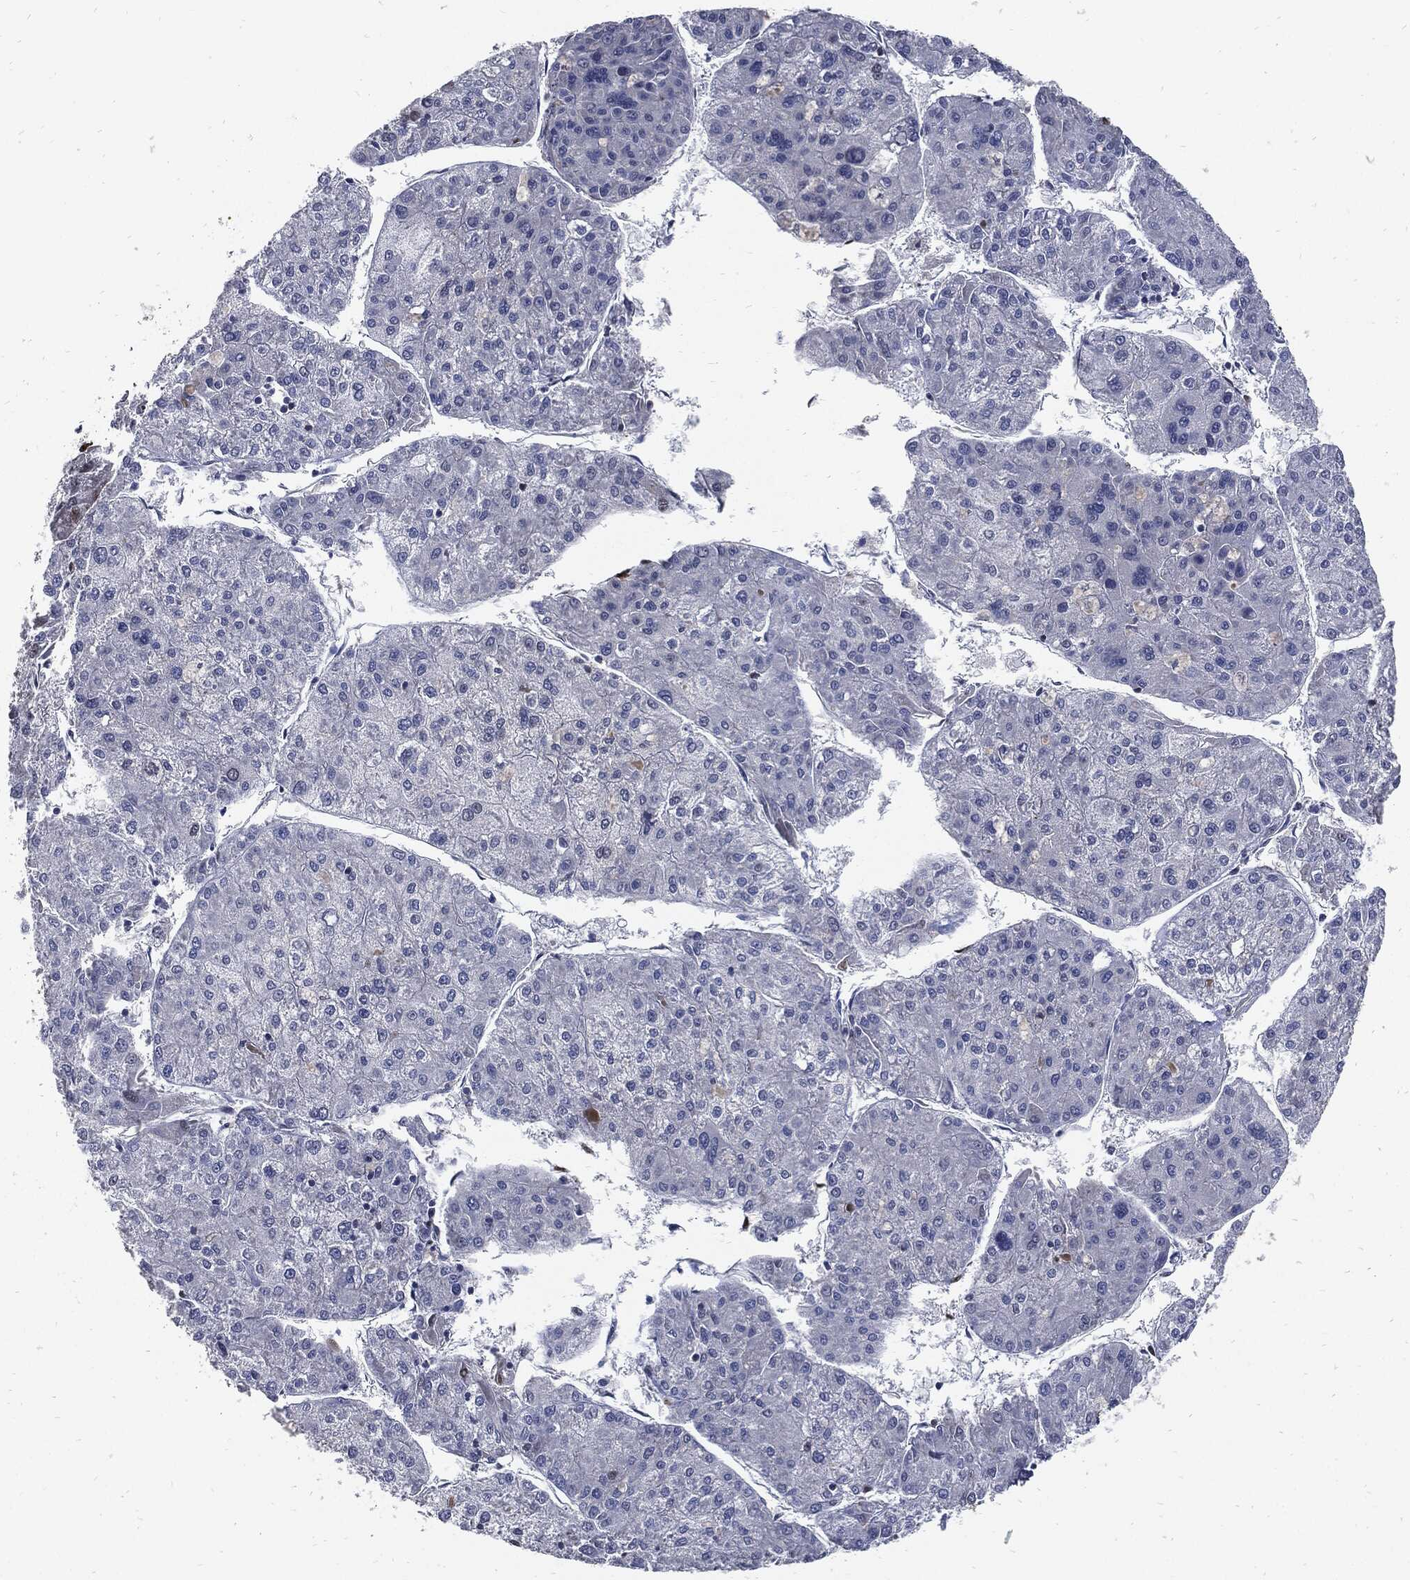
{"staining": {"intensity": "moderate", "quantity": "<25%", "location": "nuclear"}, "tissue": "liver cancer", "cell_type": "Tumor cells", "image_type": "cancer", "snomed": [{"axis": "morphology", "description": "Carcinoma, Hepatocellular, NOS"}, {"axis": "topography", "description": "Liver"}], "caption": "Protein expression by immunohistochemistry reveals moderate nuclear positivity in about <25% of tumor cells in hepatocellular carcinoma (liver). (Brightfield microscopy of DAB IHC at high magnification).", "gene": "NBN", "patient": {"sex": "male", "age": 43}}